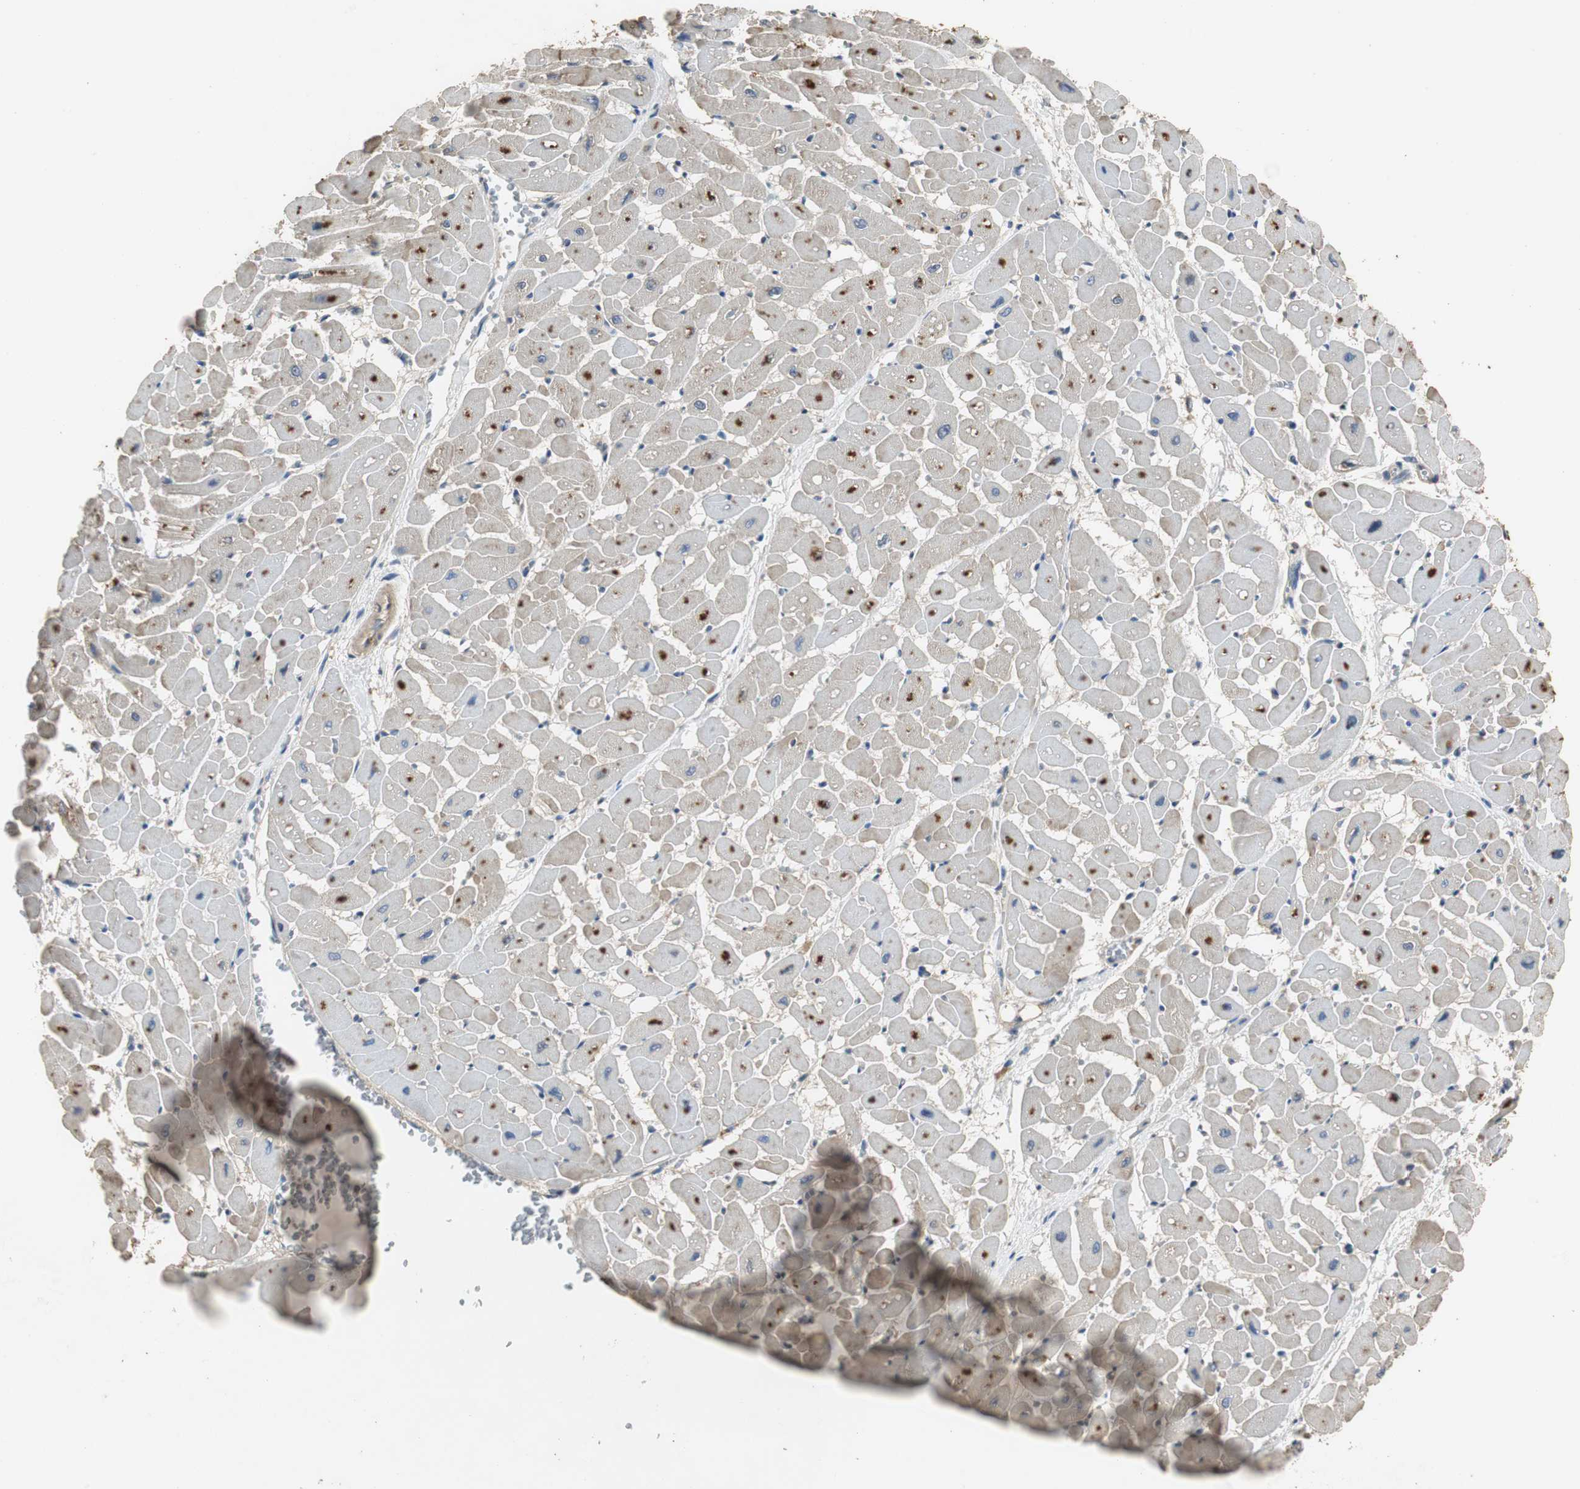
{"staining": {"intensity": "moderate", "quantity": ">75%", "location": "cytoplasmic/membranous,nuclear"}, "tissue": "heart muscle", "cell_type": "Cardiomyocytes", "image_type": "normal", "snomed": [{"axis": "morphology", "description": "Normal tissue, NOS"}, {"axis": "topography", "description": "Heart"}], "caption": "The histopathology image displays staining of benign heart muscle, revealing moderate cytoplasmic/membranous,nuclear protein positivity (brown color) within cardiomyocytes. Nuclei are stained in blue.", "gene": "TNFRSF14", "patient": {"sex": "male", "age": 45}}